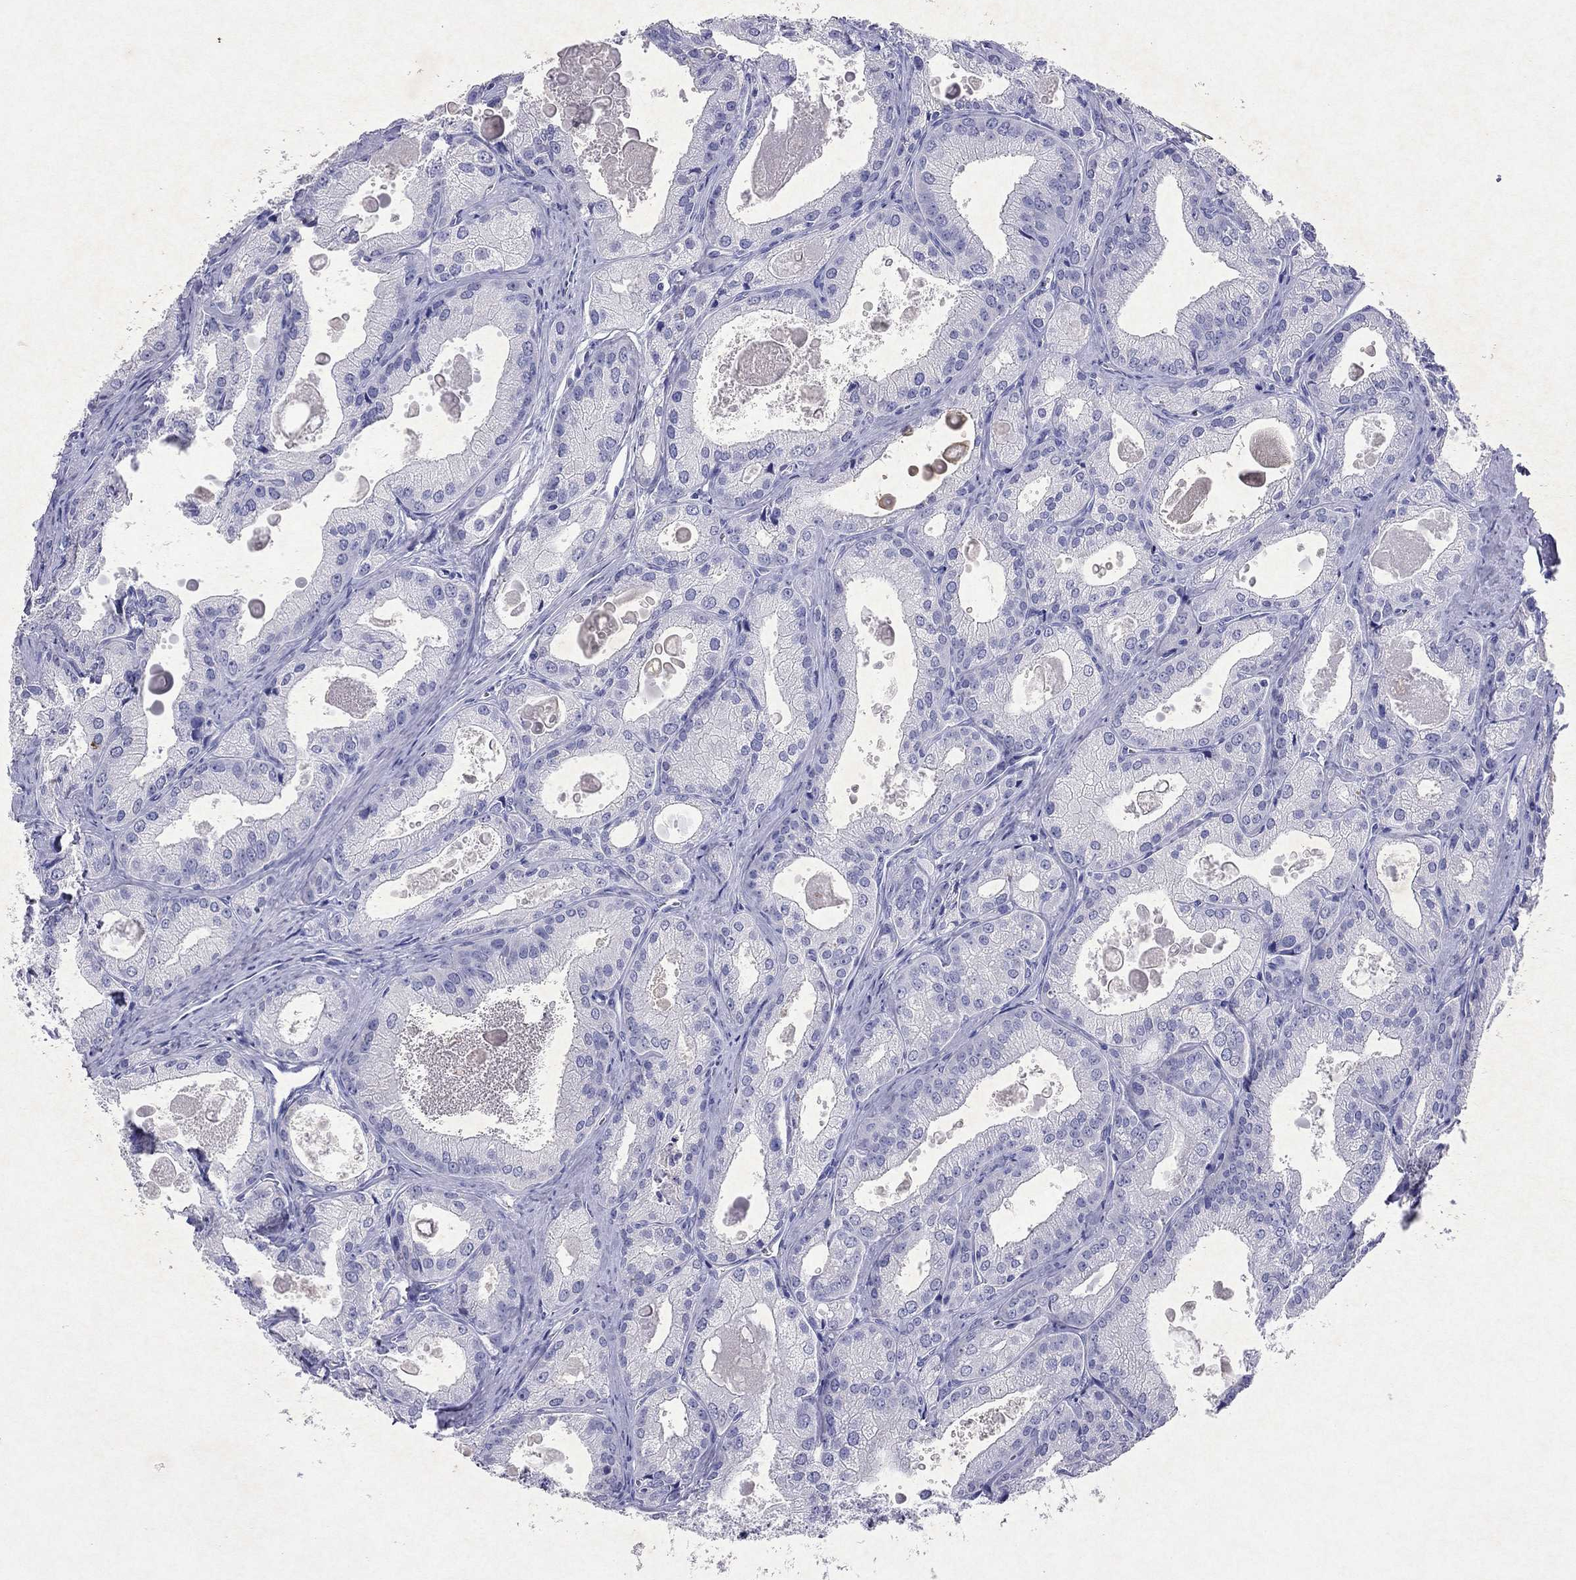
{"staining": {"intensity": "negative", "quantity": "none", "location": "none"}, "tissue": "prostate cancer", "cell_type": "Tumor cells", "image_type": "cancer", "snomed": [{"axis": "morphology", "description": "Adenocarcinoma, NOS"}, {"axis": "morphology", "description": "Adenocarcinoma, High grade"}, {"axis": "topography", "description": "Prostate"}], "caption": "Tumor cells are negative for brown protein staining in adenocarcinoma (prostate).", "gene": "ARMC12", "patient": {"sex": "male", "age": 70}}